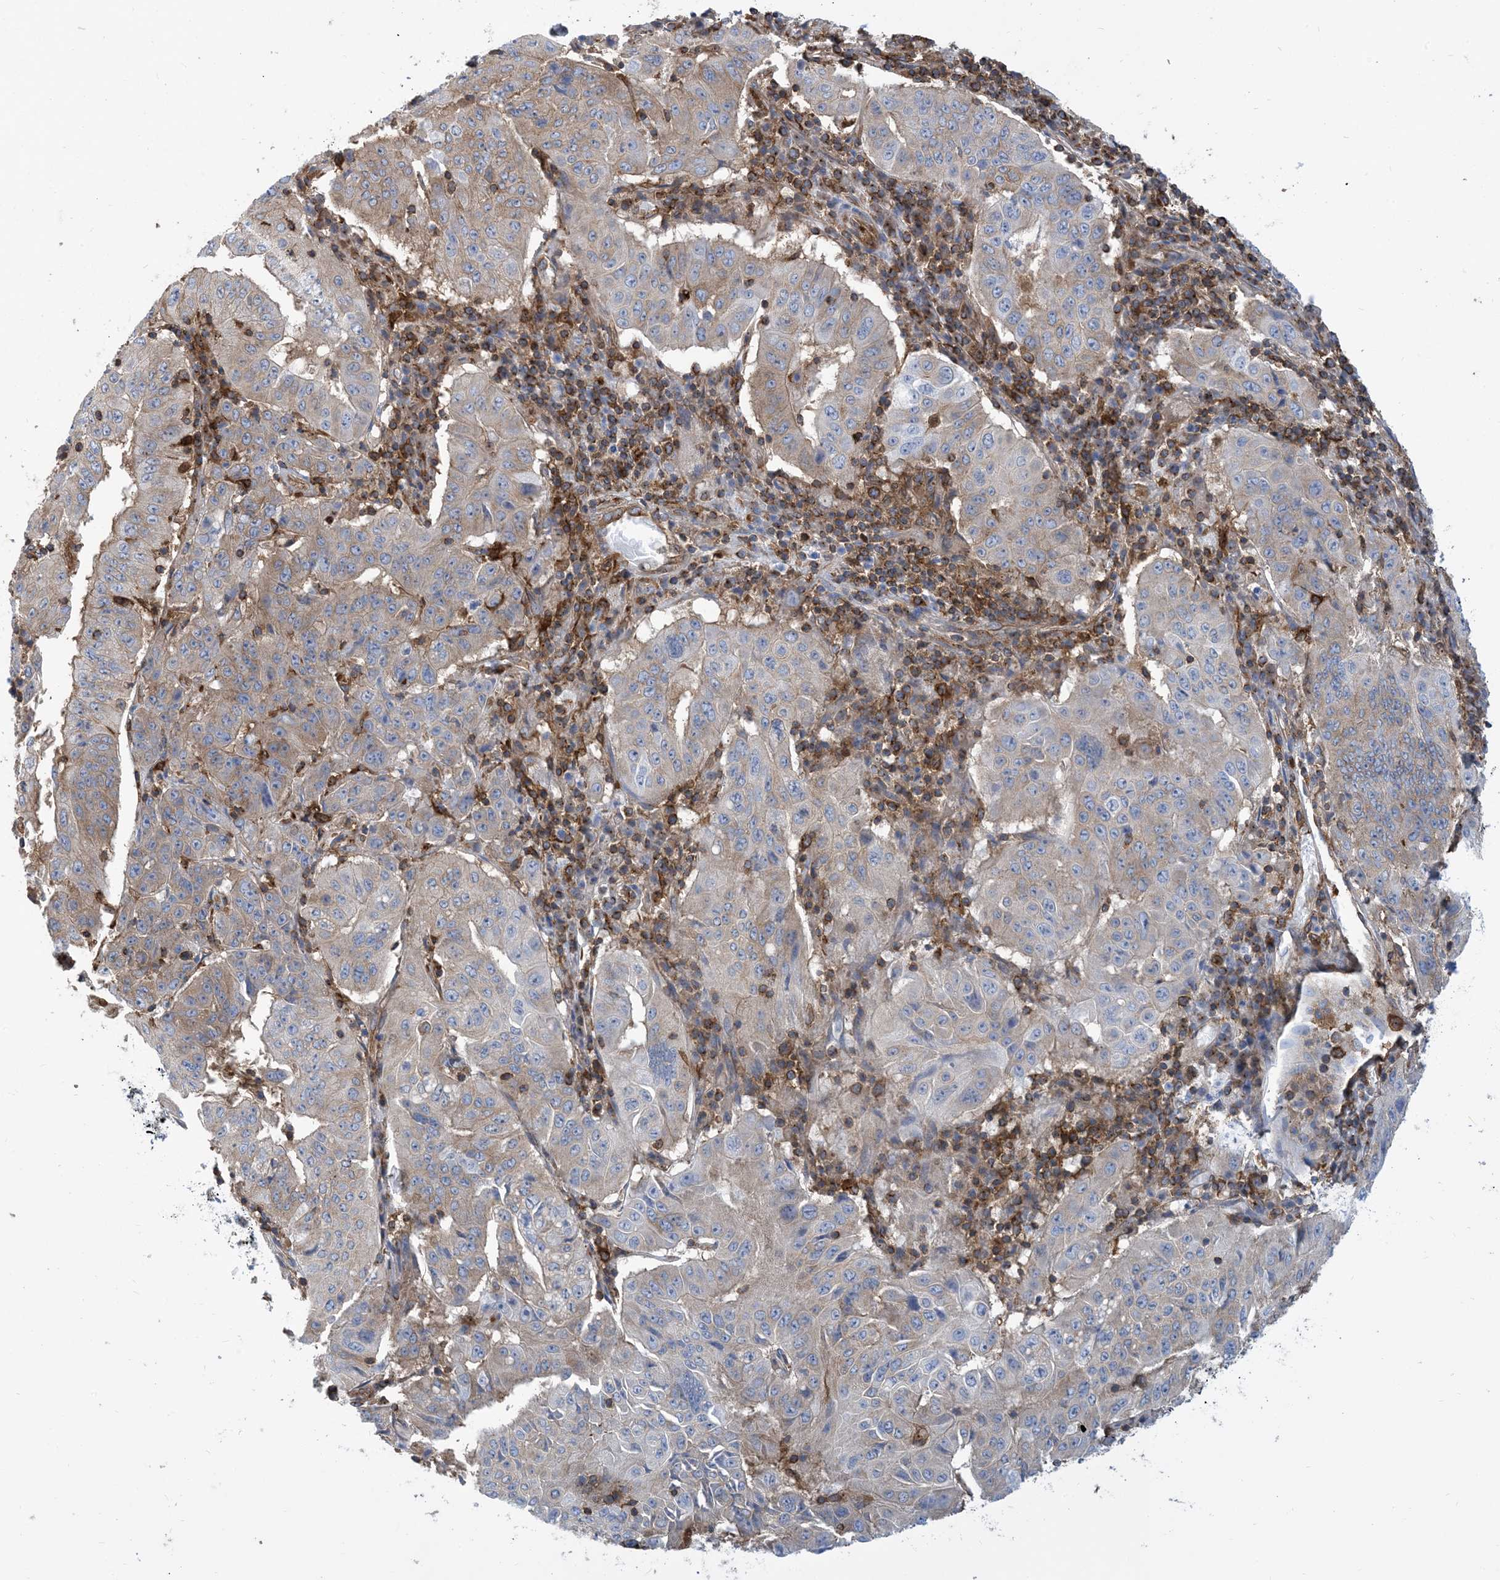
{"staining": {"intensity": "weak", "quantity": "25%-75%", "location": "cytoplasmic/membranous"}, "tissue": "pancreatic cancer", "cell_type": "Tumor cells", "image_type": "cancer", "snomed": [{"axis": "morphology", "description": "Adenocarcinoma, NOS"}, {"axis": "topography", "description": "Pancreas"}], "caption": "Pancreatic adenocarcinoma stained with a protein marker shows weak staining in tumor cells.", "gene": "DYNC1LI1", "patient": {"sex": "male", "age": 63}}